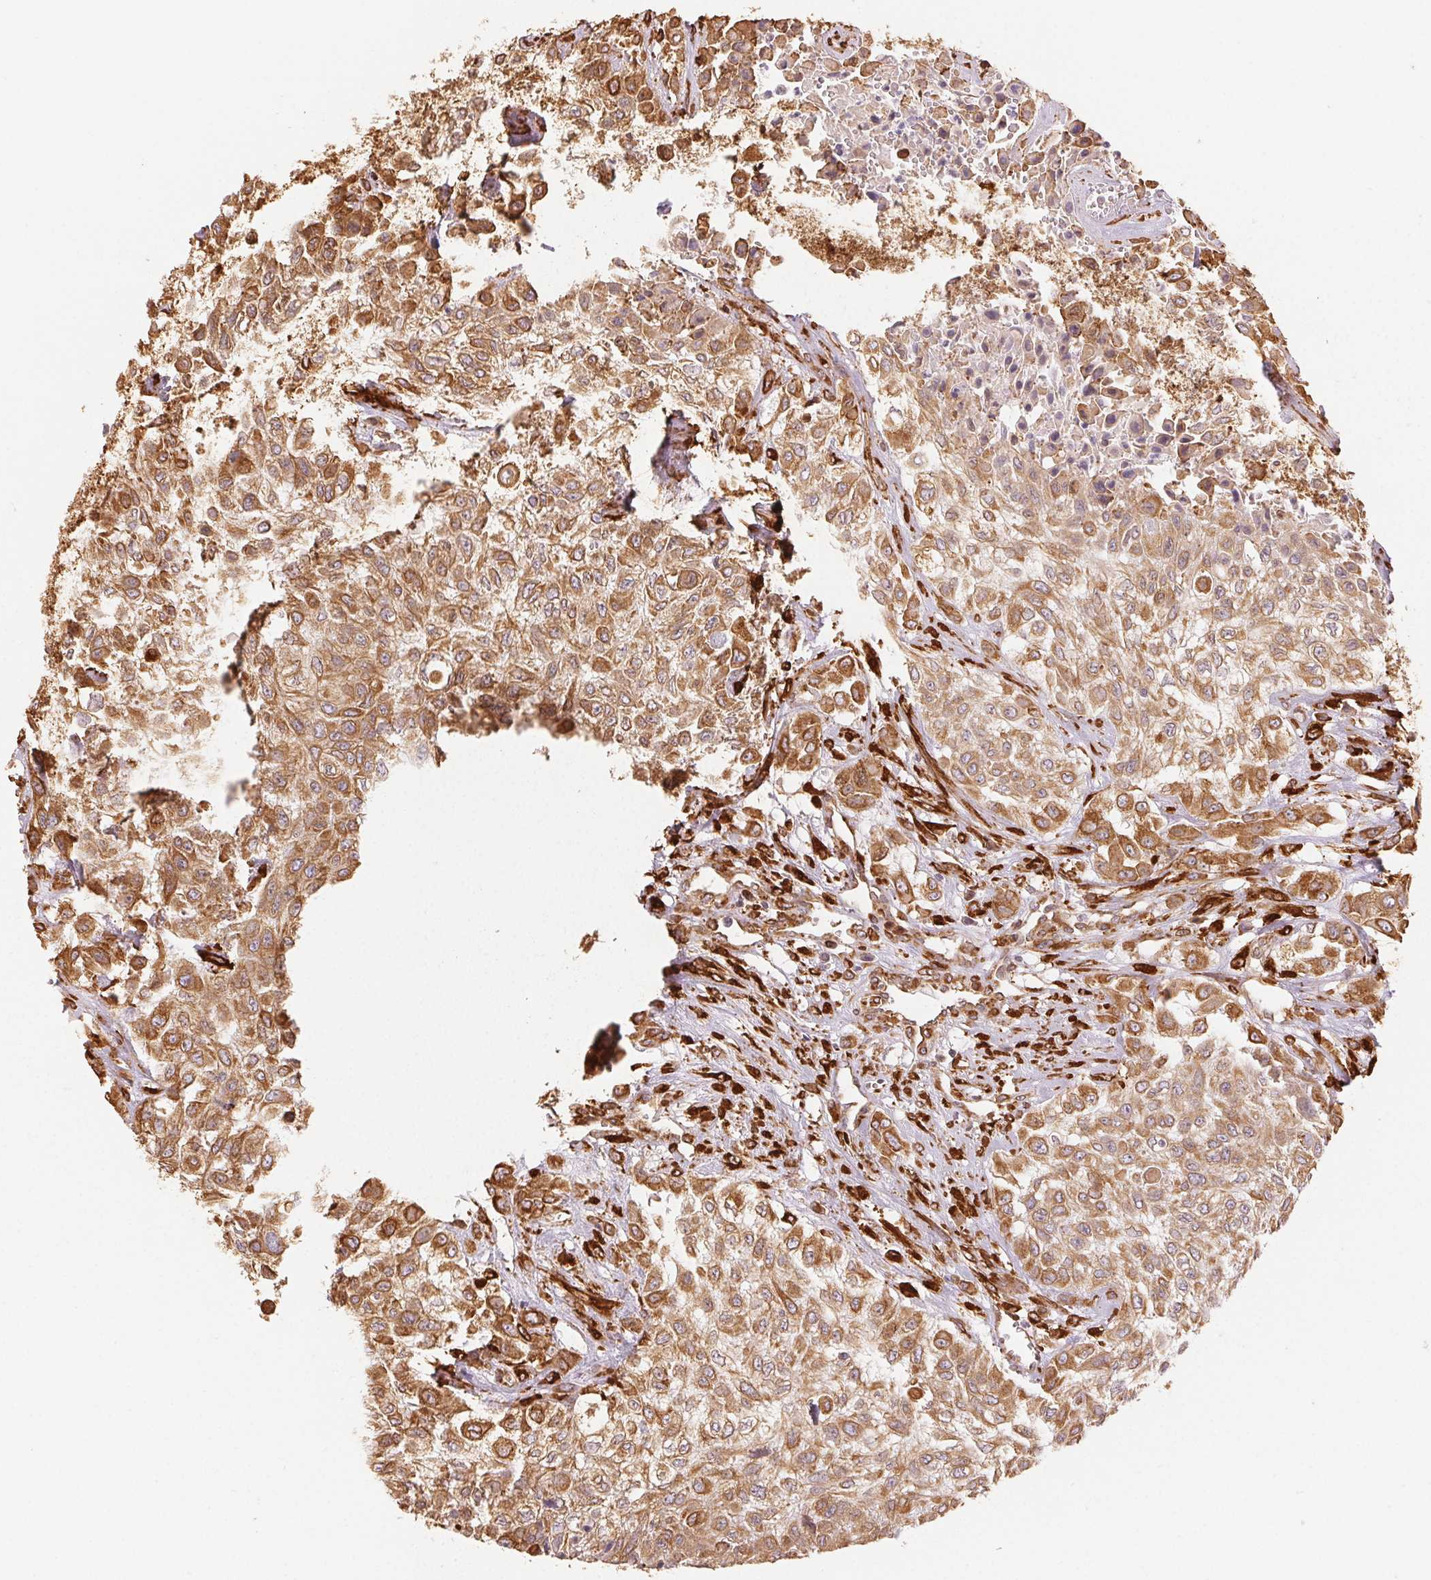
{"staining": {"intensity": "moderate", "quantity": ">75%", "location": "cytoplasmic/membranous"}, "tissue": "urothelial cancer", "cell_type": "Tumor cells", "image_type": "cancer", "snomed": [{"axis": "morphology", "description": "Urothelial carcinoma, High grade"}, {"axis": "topography", "description": "Urinary bladder"}], "caption": "Urothelial cancer stained with a brown dye shows moderate cytoplasmic/membranous positive staining in about >75% of tumor cells.", "gene": "RCN3", "patient": {"sex": "male", "age": 57}}